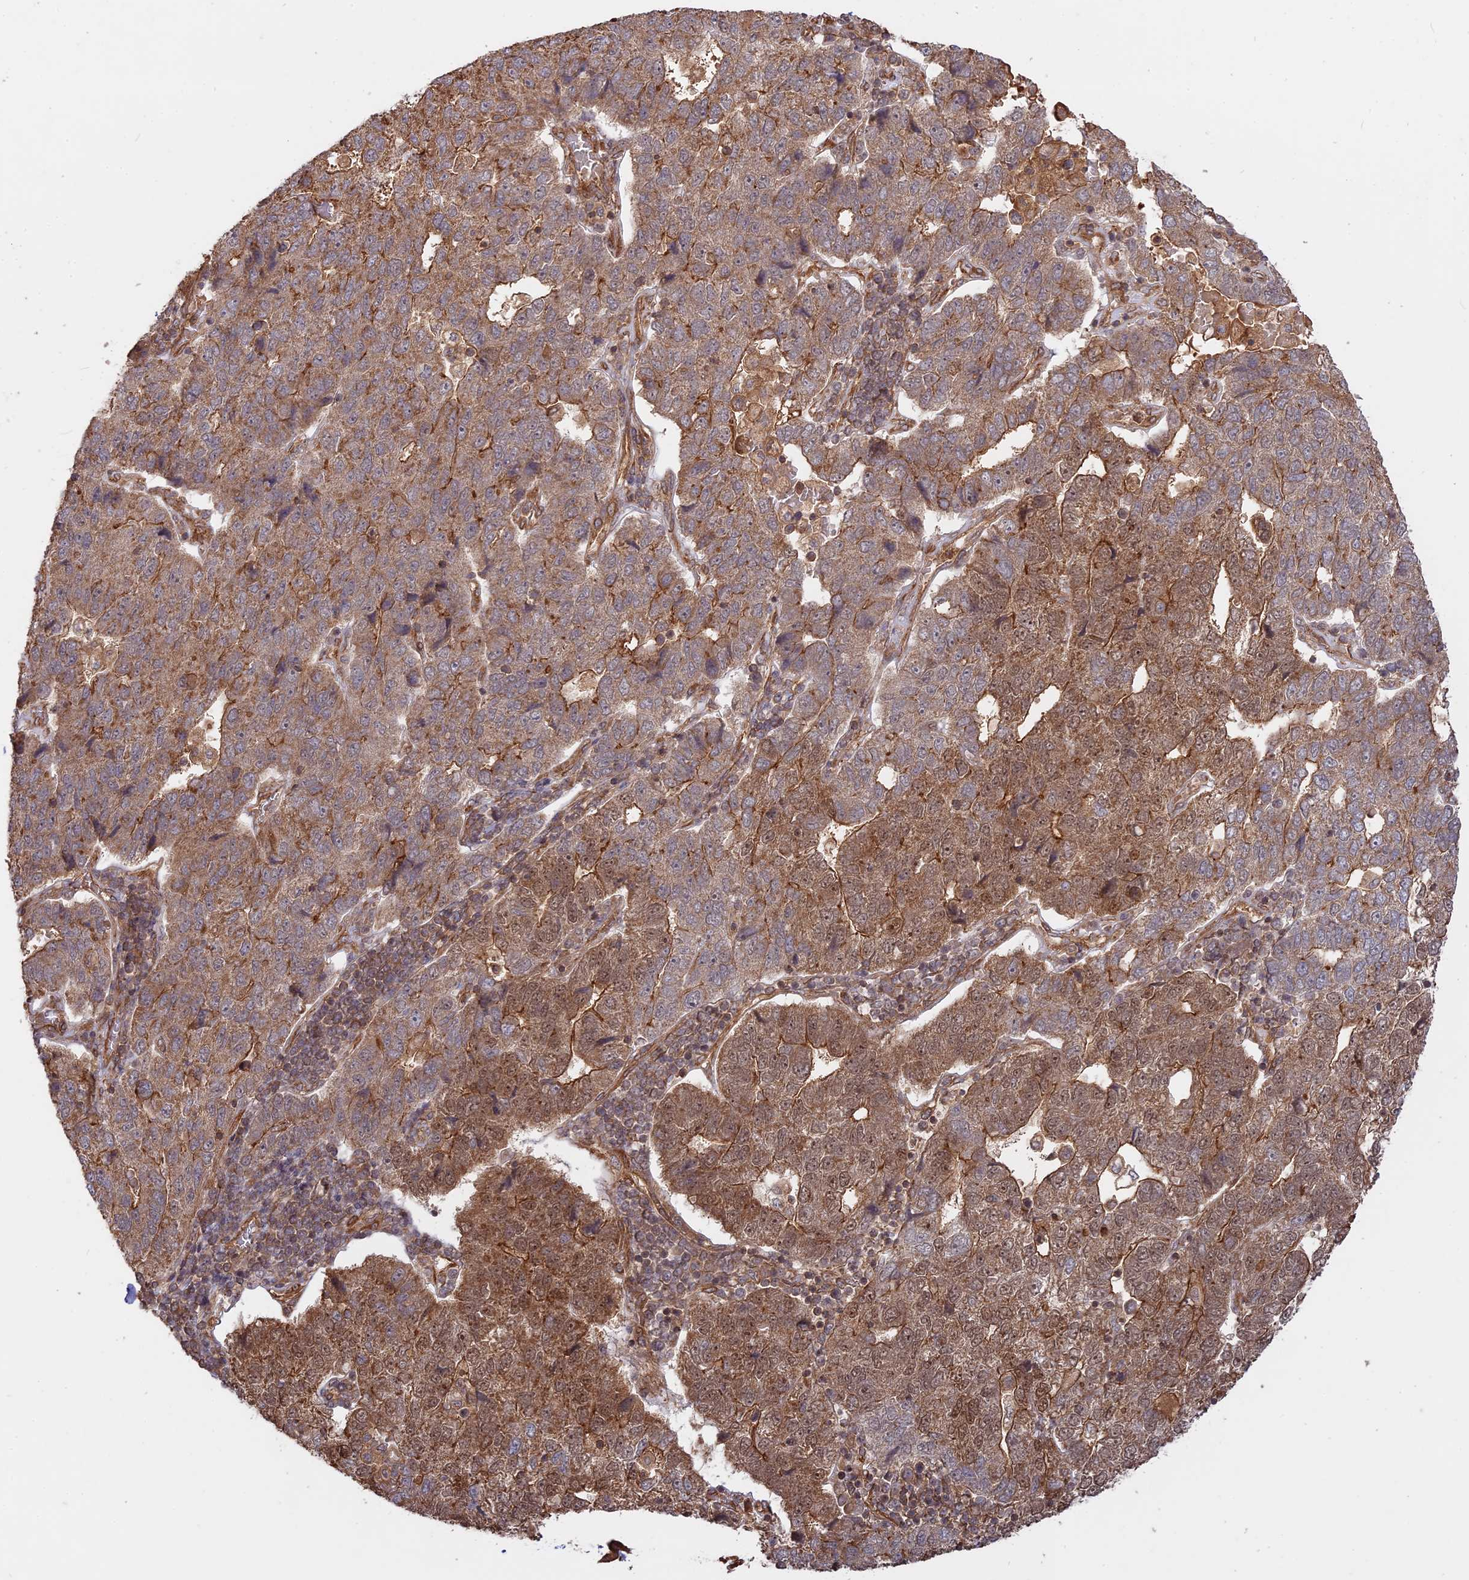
{"staining": {"intensity": "moderate", "quantity": ">75%", "location": "cytoplasmic/membranous,nuclear"}, "tissue": "pancreatic cancer", "cell_type": "Tumor cells", "image_type": "cancer", "snomed": [{"axis": "morphology", "description": "Adenocarcinoma, NOS"}, {"axis": "topography", "description": "Pancreas"}], "caption": "Adenocarcinoma (pancreatic) tissue reveals moderate cytoplasmic/membranous and nuclear positivity in approximately >75% of tumor cells, visualized by immunohistochemistry. (IHC, brightfield microscopy, high magnification).", "gene": "CCDC174", "patient": {"sex": "female", "age": 61}}